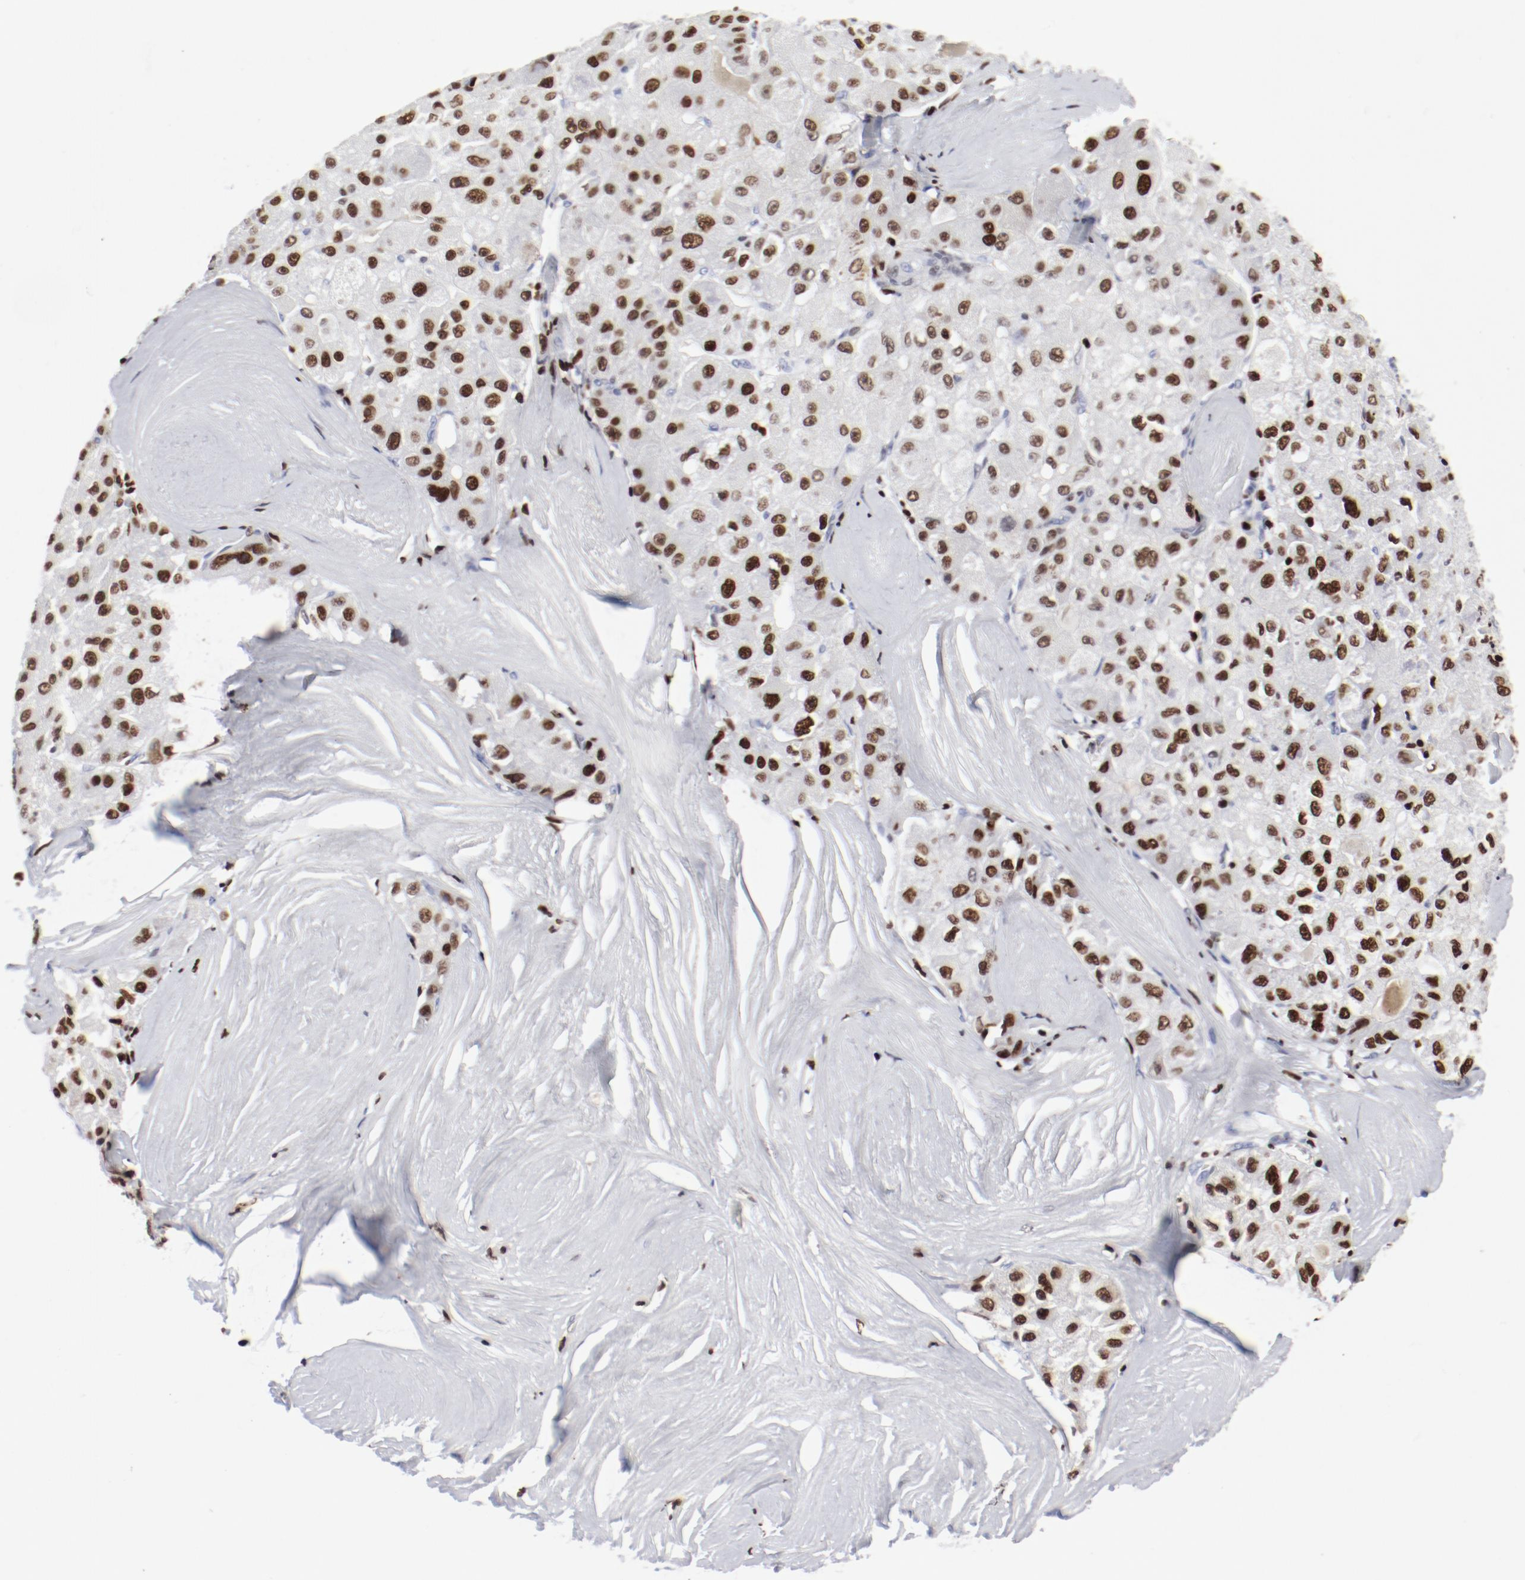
{"staining": {"intensity": "strong", "quantity": ">75%", "location": "nuclear"}, "tissue": "liver cancer", "cell_type": "Tumor cells", "image_type": "cancer", "snomed": [{"axis": "morphology", "description": "Carcinoma, Hepatocellular, NOS"}, {"axis": "topography", "description": "Liver"}], "caption": "Liver cancer stained for a protein reveals strong nuclear positivity in tumor cells. (DAB IHC, brown staining for protein, blue staining for nuclei).", "gene": "SMARCC2", "patient": {"sex": "male", "age": 80}}